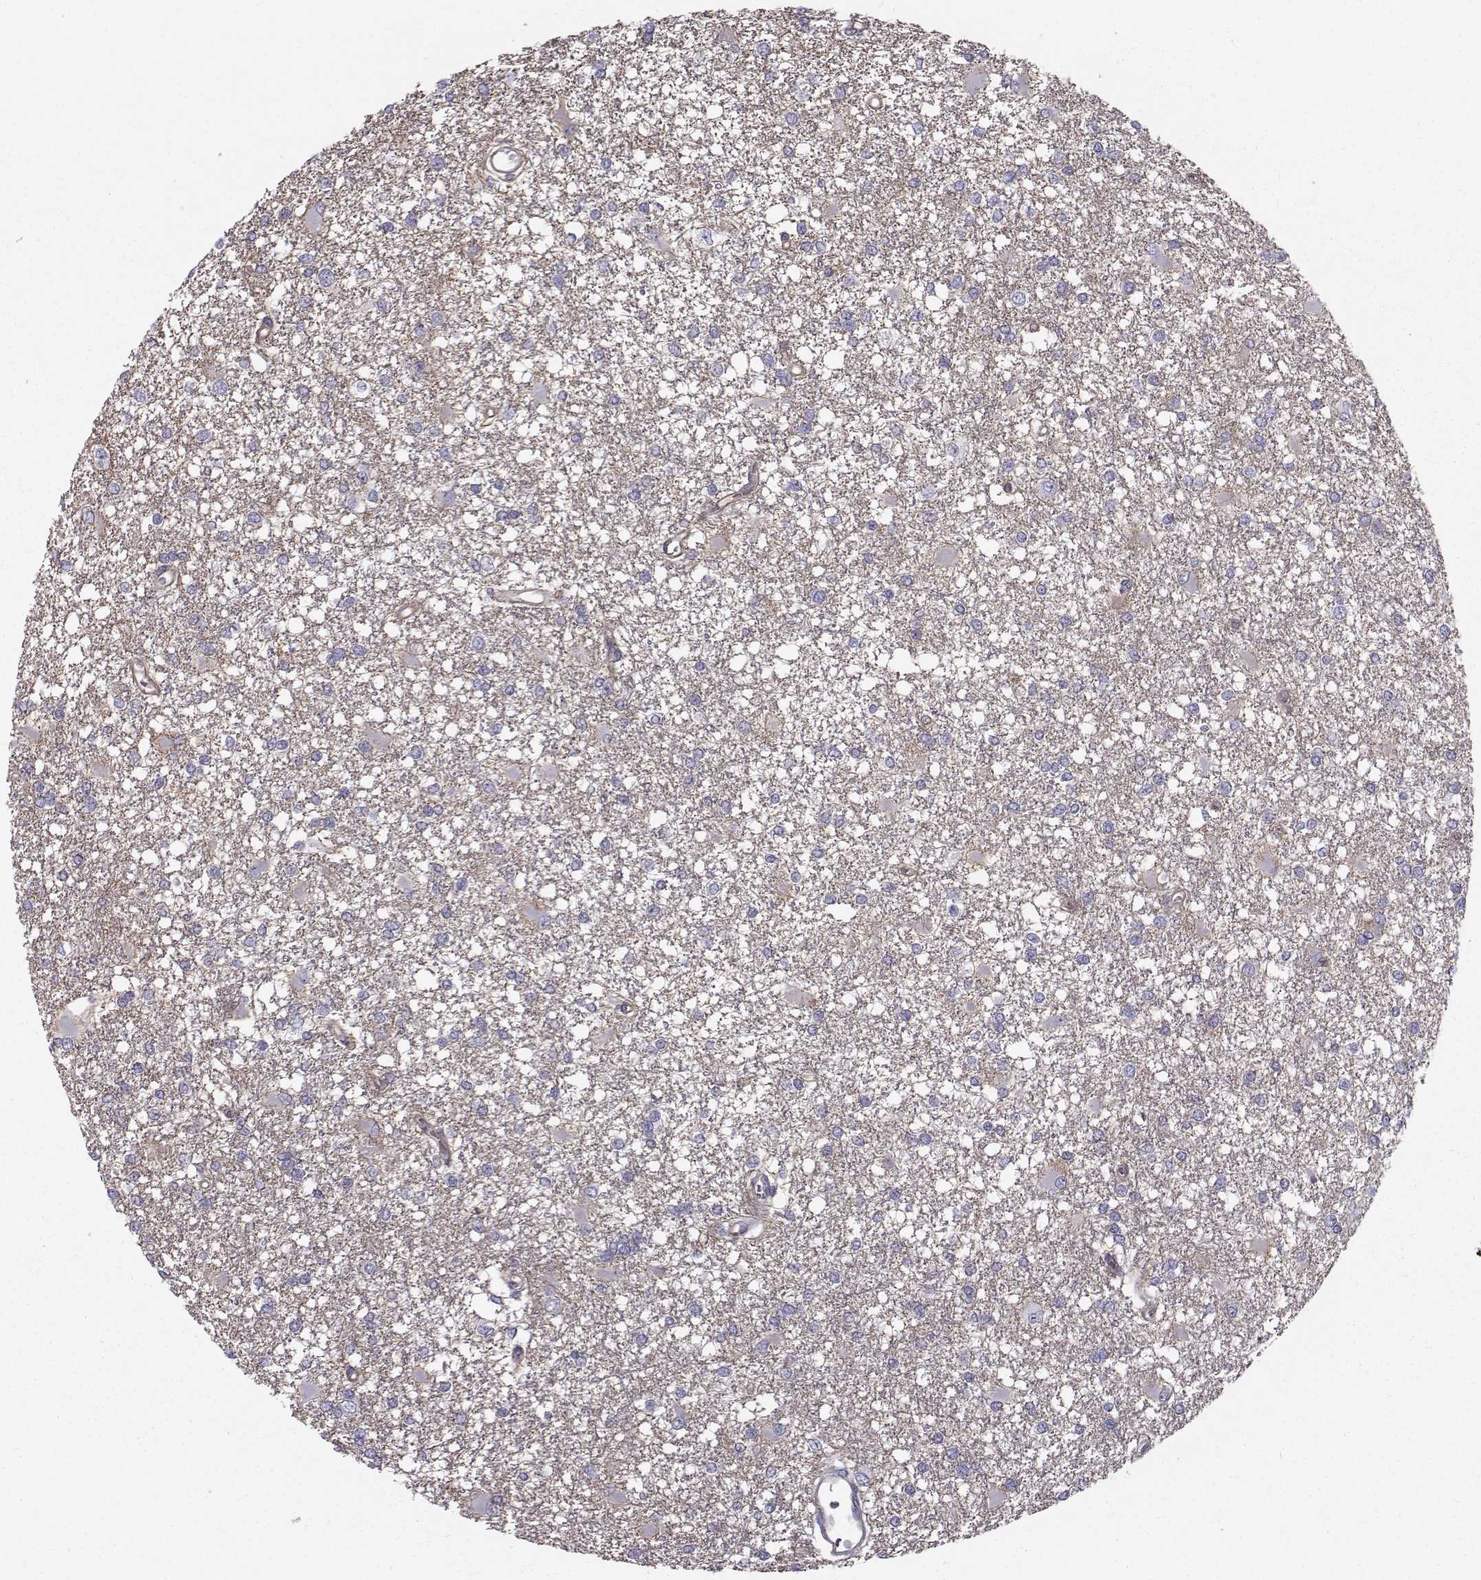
{"staining": {"intensity": "negative", "quantity": "none", "location": "none"}, "tissue": "glioma", "cell_type": "Tumor cells", "image_type": "cancer", "snomed": [{"axis": "morphology", "description": "Glioma, malignant, High grade"}, {"axis": "topography", "description": "Cerebral cortex"}], "caption": "This is an IHC photomicrograph of glioma. There is no positivity in tumor cells.", "gene": "QPCT", "patient": {"sex": "male", "age": 79}}